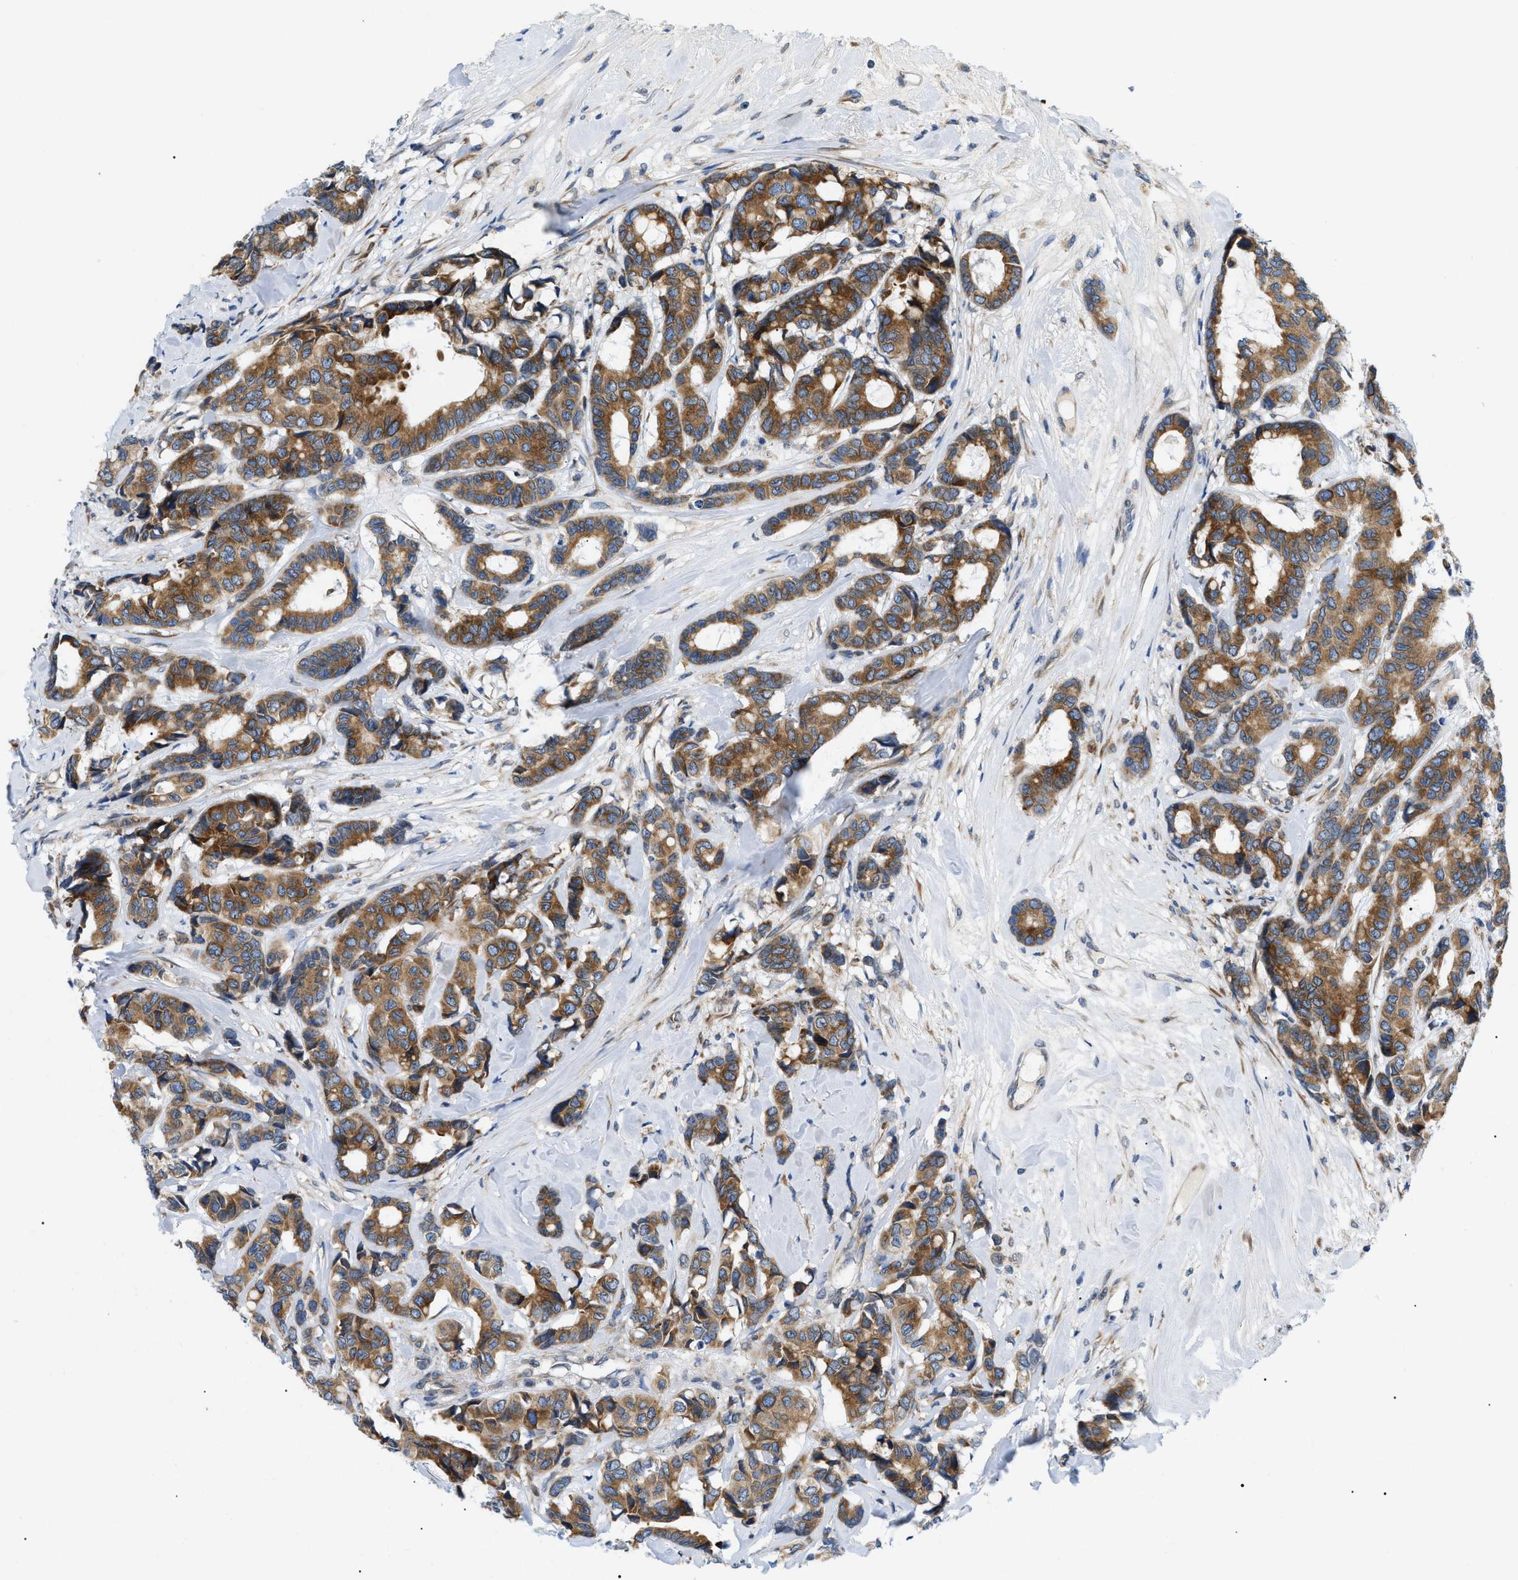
{"staining": {"intensity": "moderate", "quantity": ">75%", "location": "cytoplasmic/membranous"}, "tissue": "breast cancer", "cell_type": "Tumor cells", "image_type": "cancer", "snomed": [{"axis": "morphology", "description": "Duct carcinoma"}, {"axis": "topography", "description": "Breast"}], "caption": "Protein analysis of intraductal carcinoma (breast) tissue shows moderate cytoplasmic/membranous expression in approximately >75% of tumor cells.", "gene": "DERL1", "patient": {"sex": "female", "age": 87}}